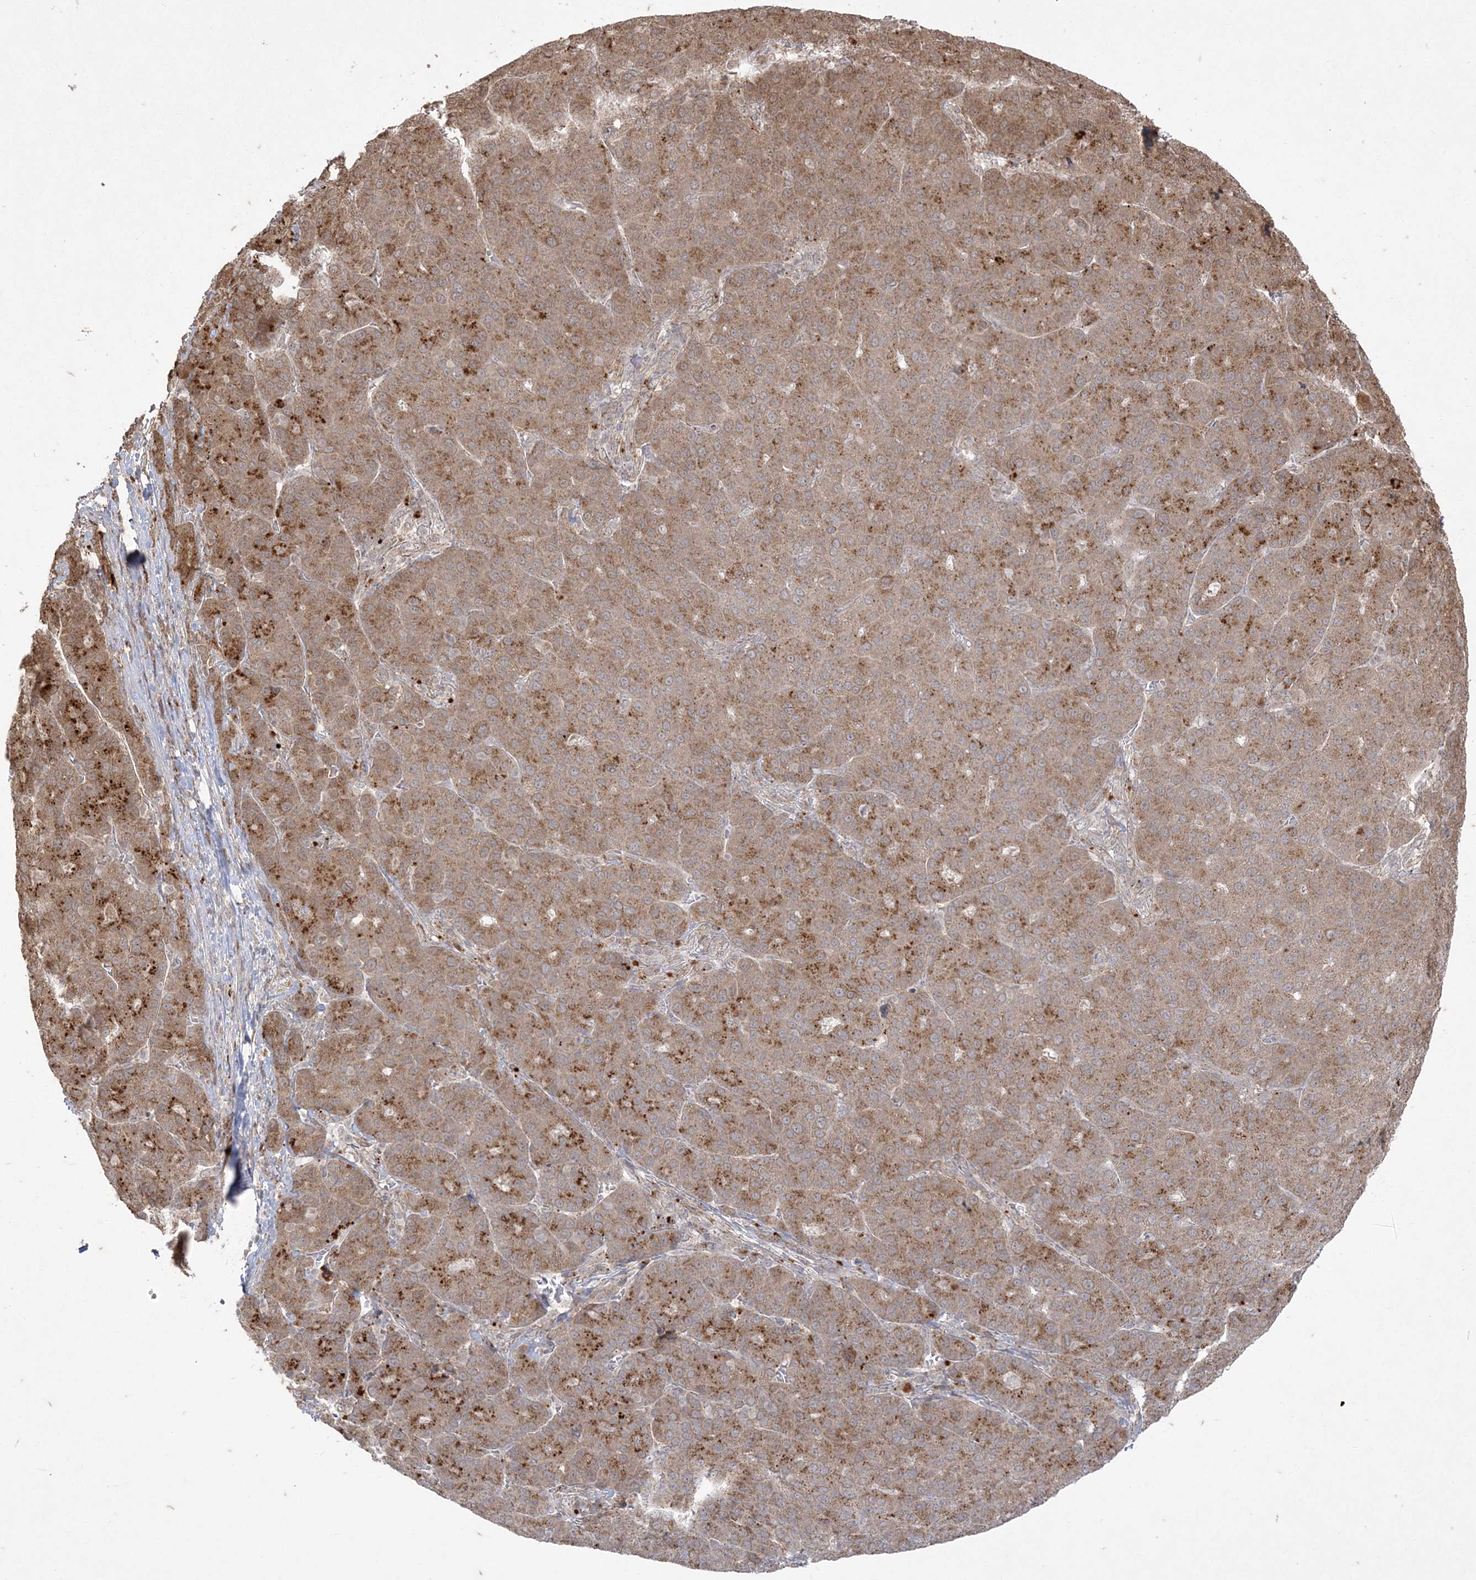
{"staining": {"intensity": "moderate", "quantity": ">75%", "location": "cytoplasmic/membranous"}, "tissue": "liver cancer", "cell_type": "Tumor cells", "image_type": "cancer", "snomed": [{"axis": "morphology", "description": "Carcinoma, Hepatocellular, NOS"}, {"axis": "topography", "description": "Liver"}], "caption": "IHC micrograph of neoplastic tissue: liver cancer (hepatocellular carcinoma) stained using IHC demonstrates medium levels of moderate protein expression localized specifically in the cytoplasmic/membranous of tumor cells, appearing as a cytoplasmic/membranous brown color.", "gene": "RRAS", "patient": {"sex": "male", "age": 65}}